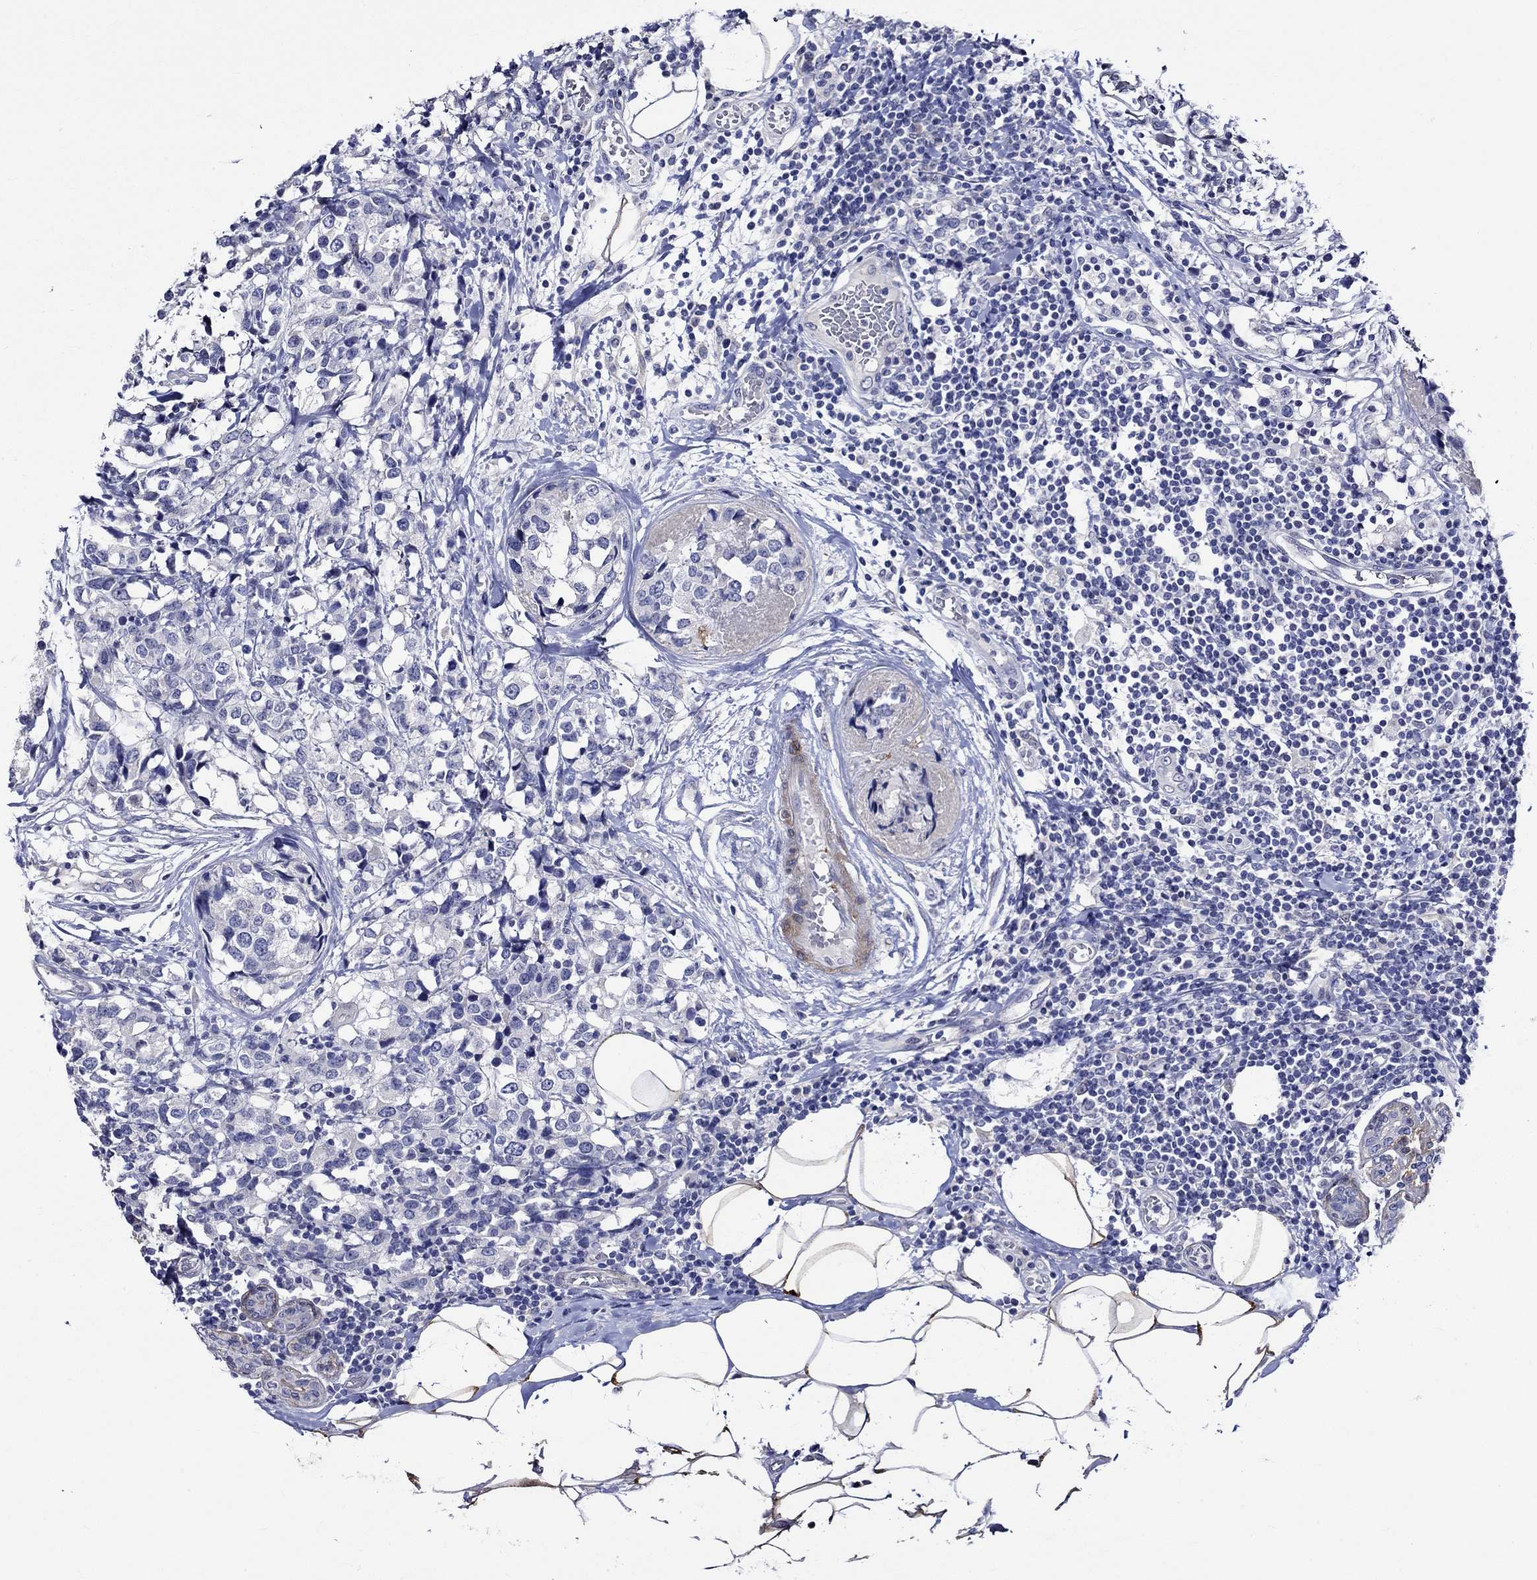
{"staining": {"intensity": "negative", "quantity": "none", "location": "none"}, "tissue": "breast cancer", "cell_type": "Tumor cells", "image_type": "cancer", "snomed": [{"axis": "morphology", "description": "Lobular carcinoma"}, {"axis": "topography", "description": "Breast"}], "caption": "Tumor cells are negative for brown protein staining in breast lobular carcinoma.", "gene": "CRYAB", "patient": {"sex": "female", "age": 59}}